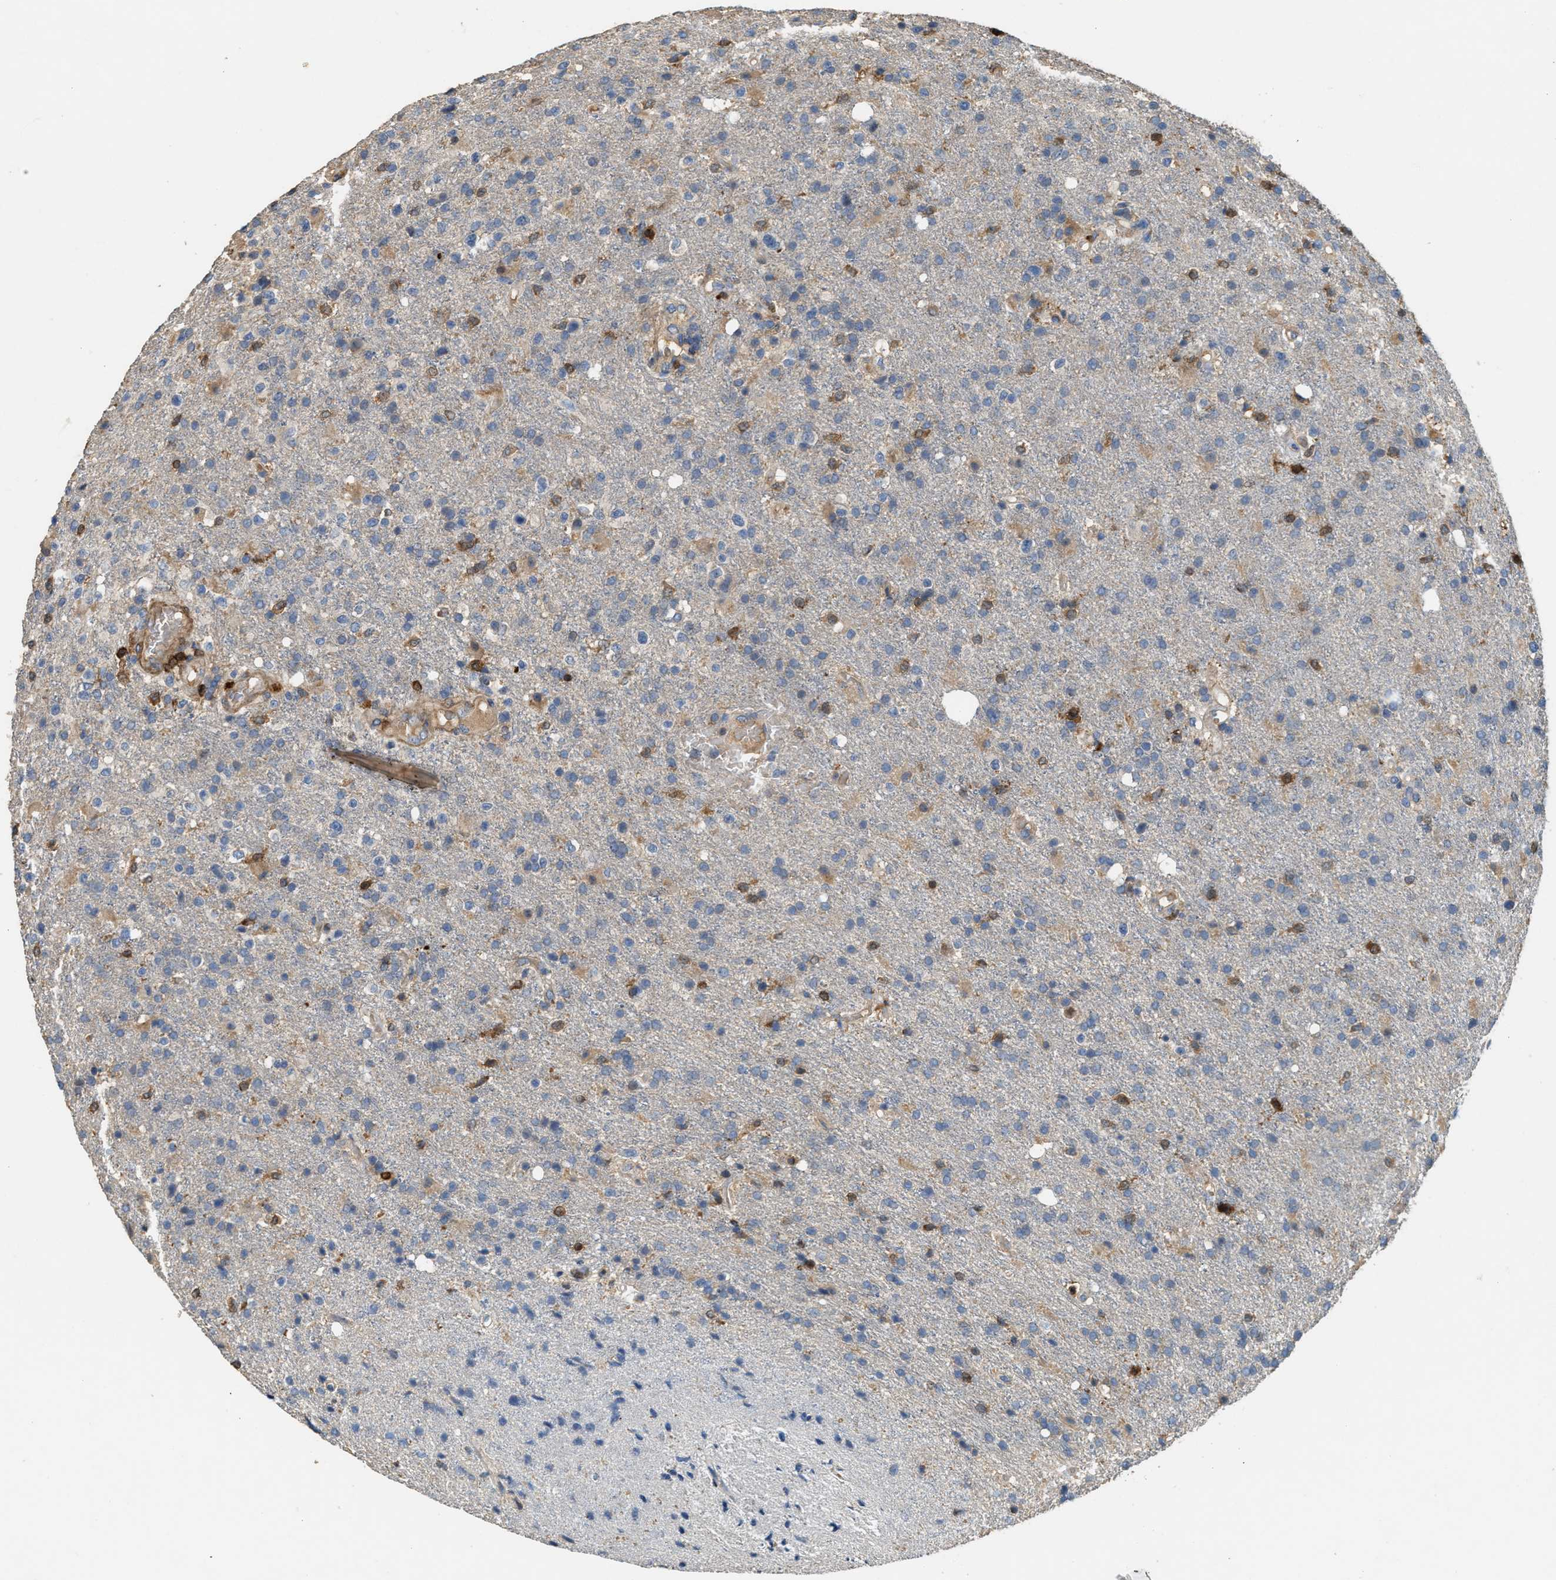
{"staining": {"intensity": "weak", "quantity": "<25%", "location": "cytoplasmic/membranous"}, "tissue": "glioma", "cell_type": "Tumor cells", "image_type": "cancer", "snomed": [{"axis": "morphology", "description": "Glioma, malignant, High grade"}, {"axis": "topography", "description": "Brain"}], "caption": "Malignant glioma (high-grade) stained for a protein using immunohistochemistry shows no staining tumor cells.", "gene": "SERPINB5", "patient": {"sex": "male", "age": 72}}